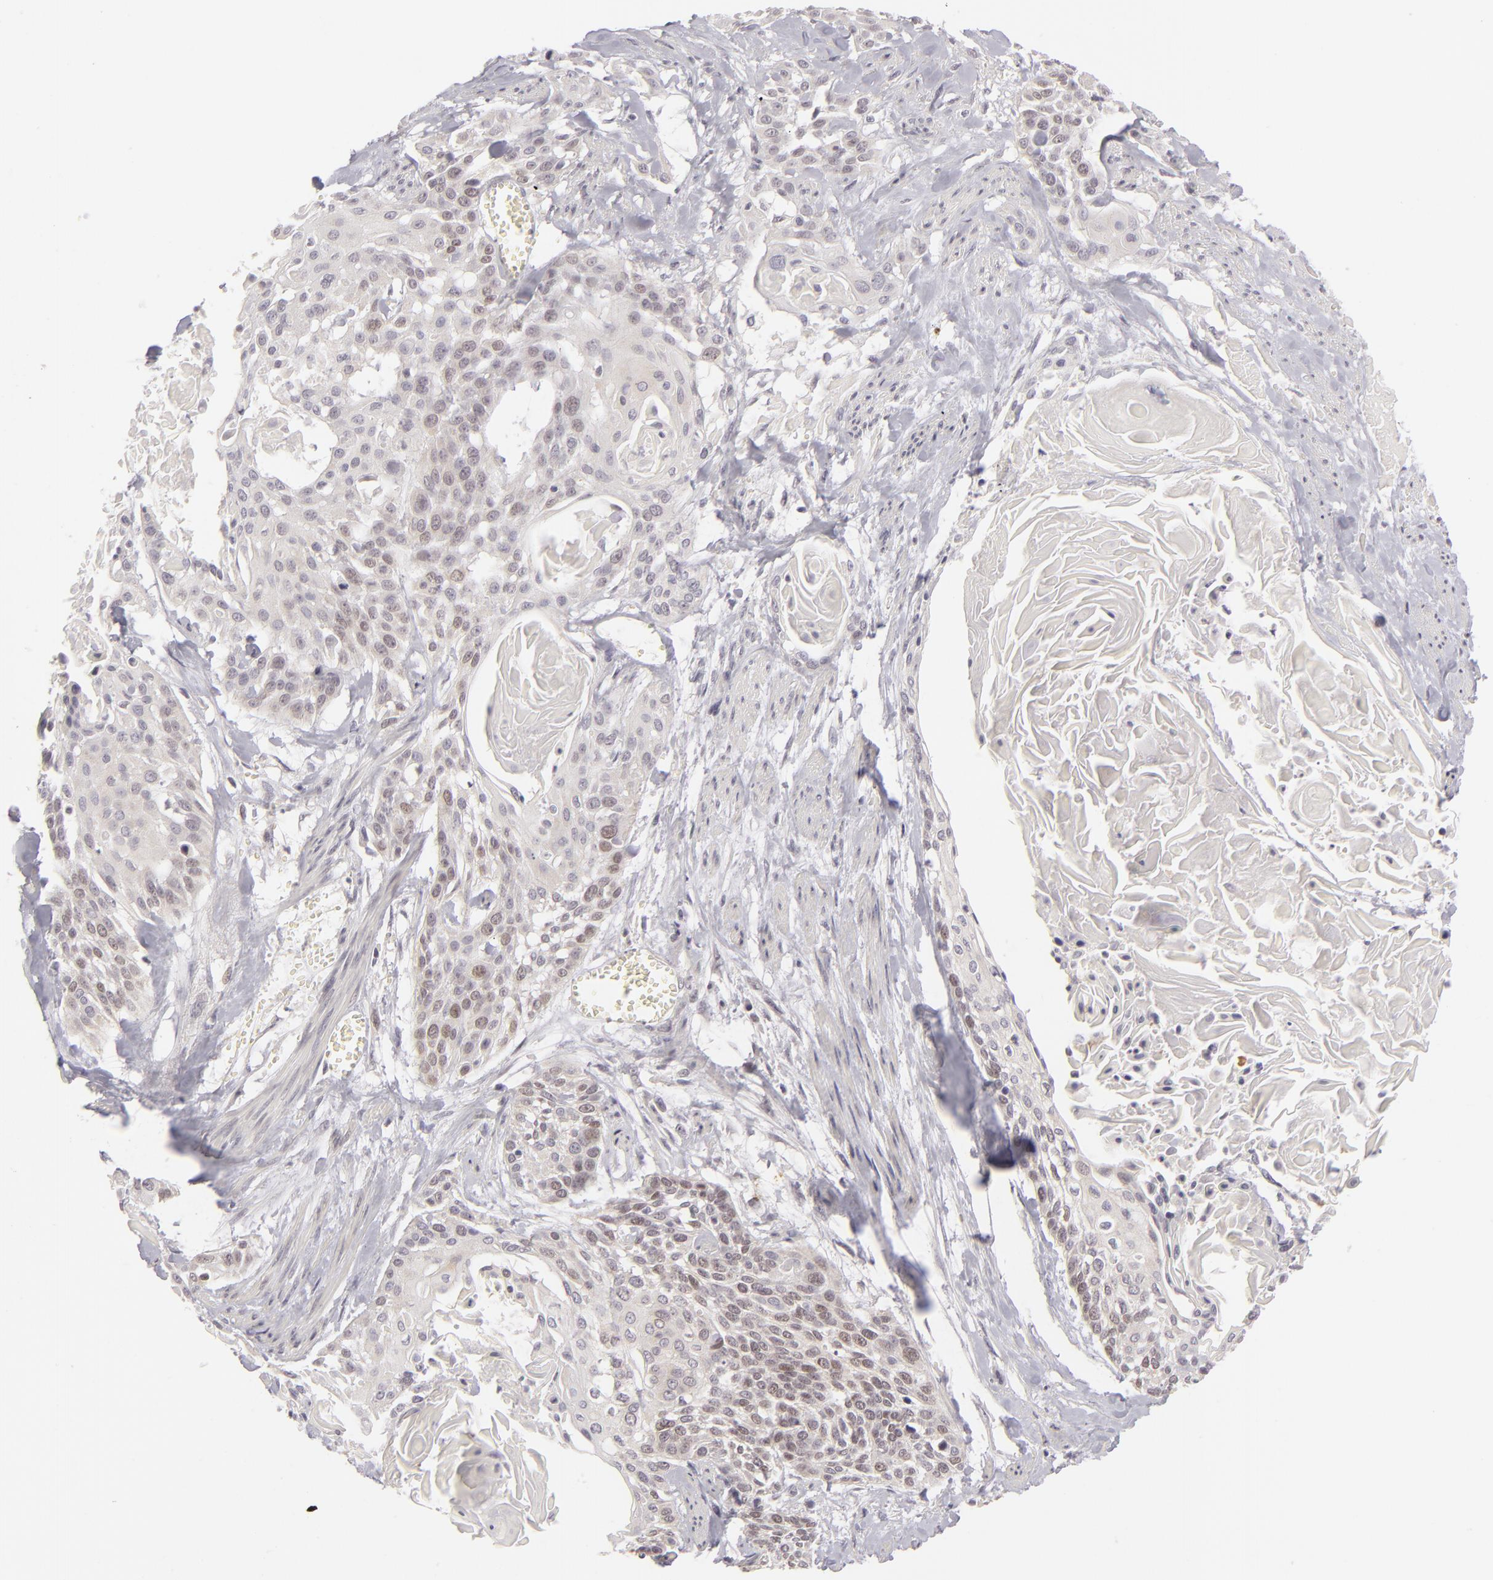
{"staining": {"intensity": "weak", "quantity": "<25%", "location": "nuclear"}, "tissue": "cervical cancer", "cell_type": "Tumor cells", "image_type": "cancer", "snomed": [{"axis": "morphology", "description": "Squamous cell carcinoma, NOS"}, {"axis": "topography", "description": "Cervix"}], "caption": "IHC image of human cervical cancer stained for a protein (brown), which reveals no staining in tumor cells.", "gene": "SIX1", "patient": {"sex": "female", "age": 57}}